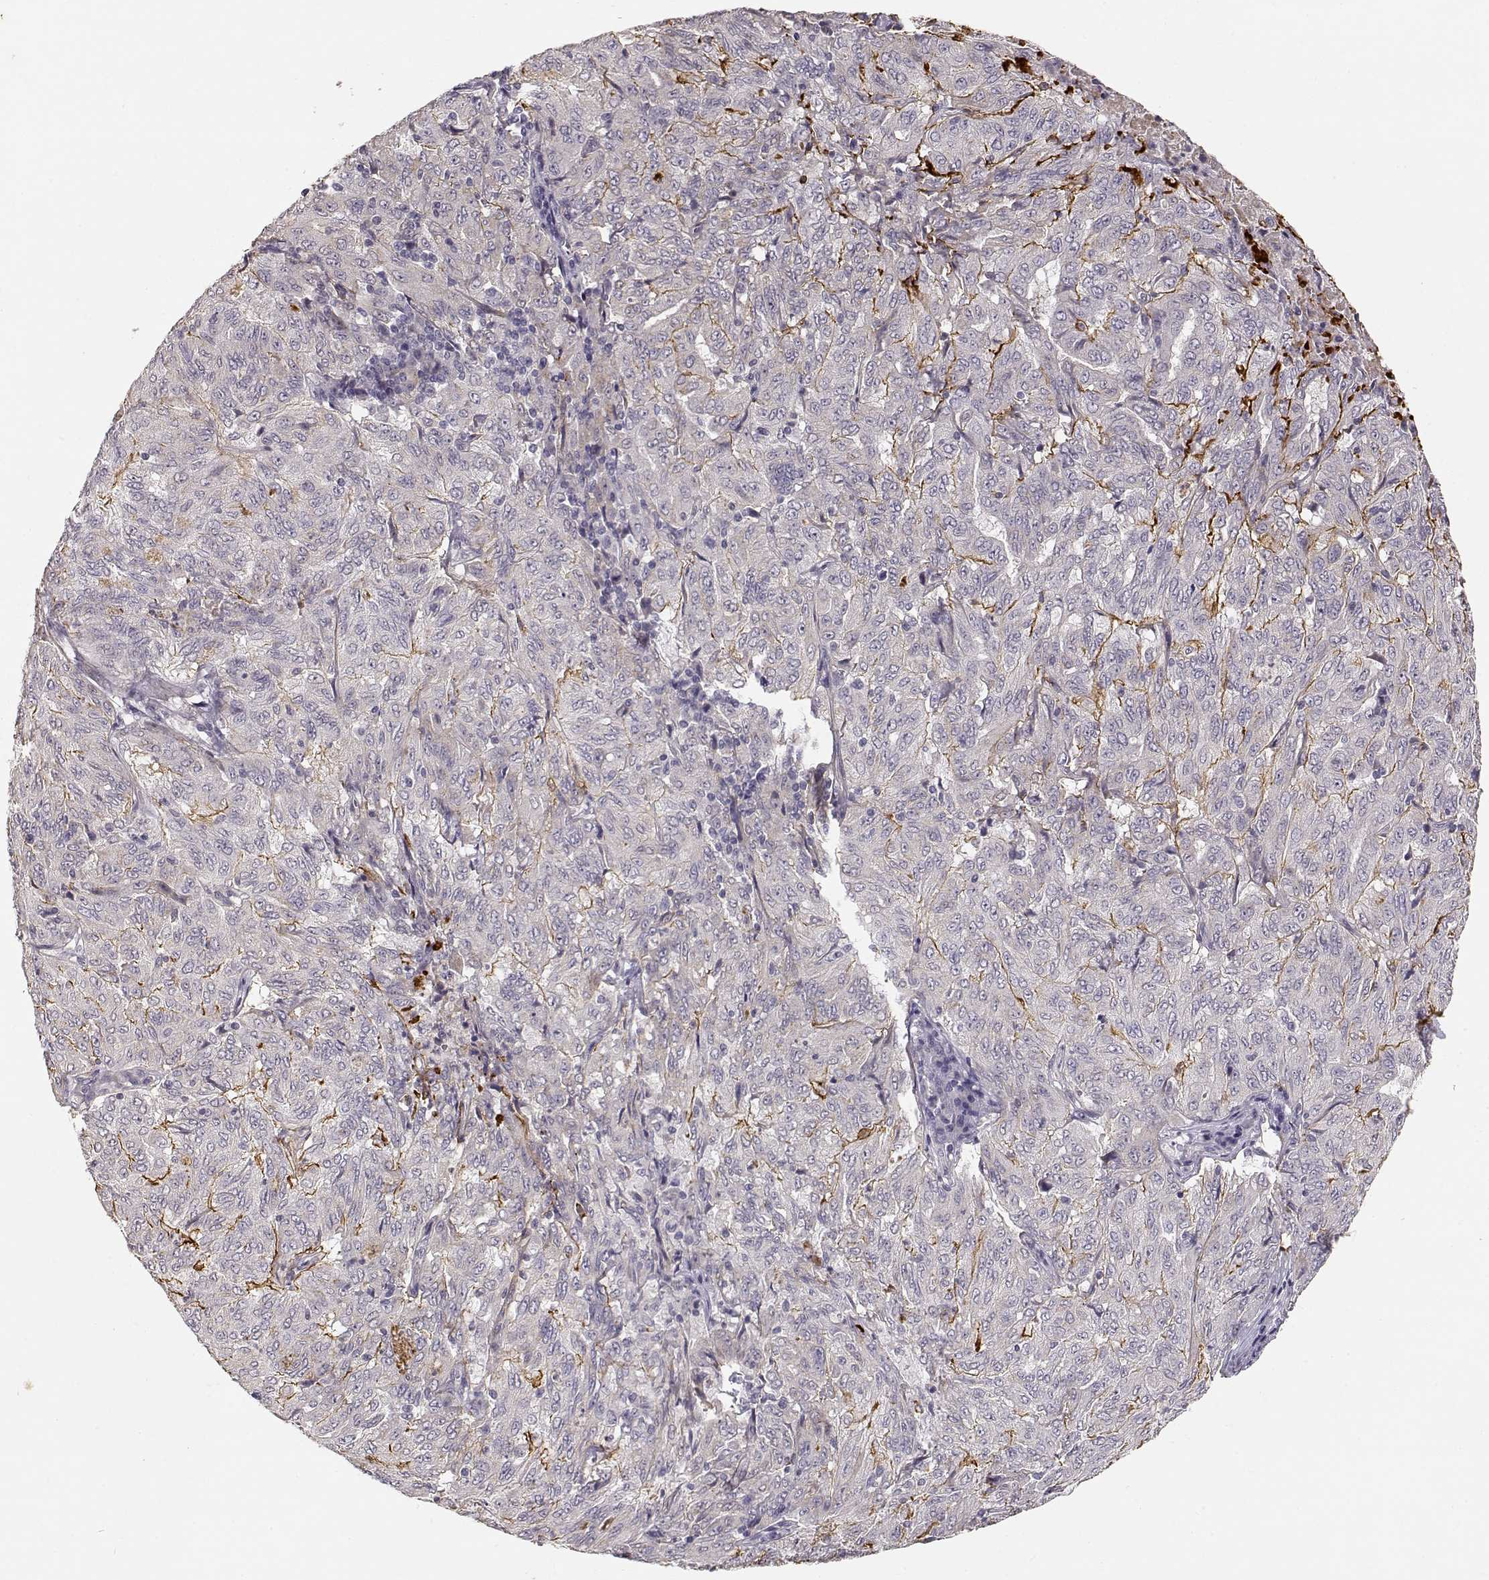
{"staining": {"intensity": "negative", "quantity": "none", "location": "none"}, "tissue": "pancreatic cancer", "cell_type": "Tumor cells", "image_type": "cancer", "snomed": [{"axis": "morphology", "description": "Adenocarcinoma, NOS"}, {"axis": "topography", "description": "Pancreas"}], "caption": "The histopathology image demonstrates no staining of tumor cells in pancreatic adenocarcinoma.", "gene": "LAMA5", "patient": {"sex": "male", "age": 63}}